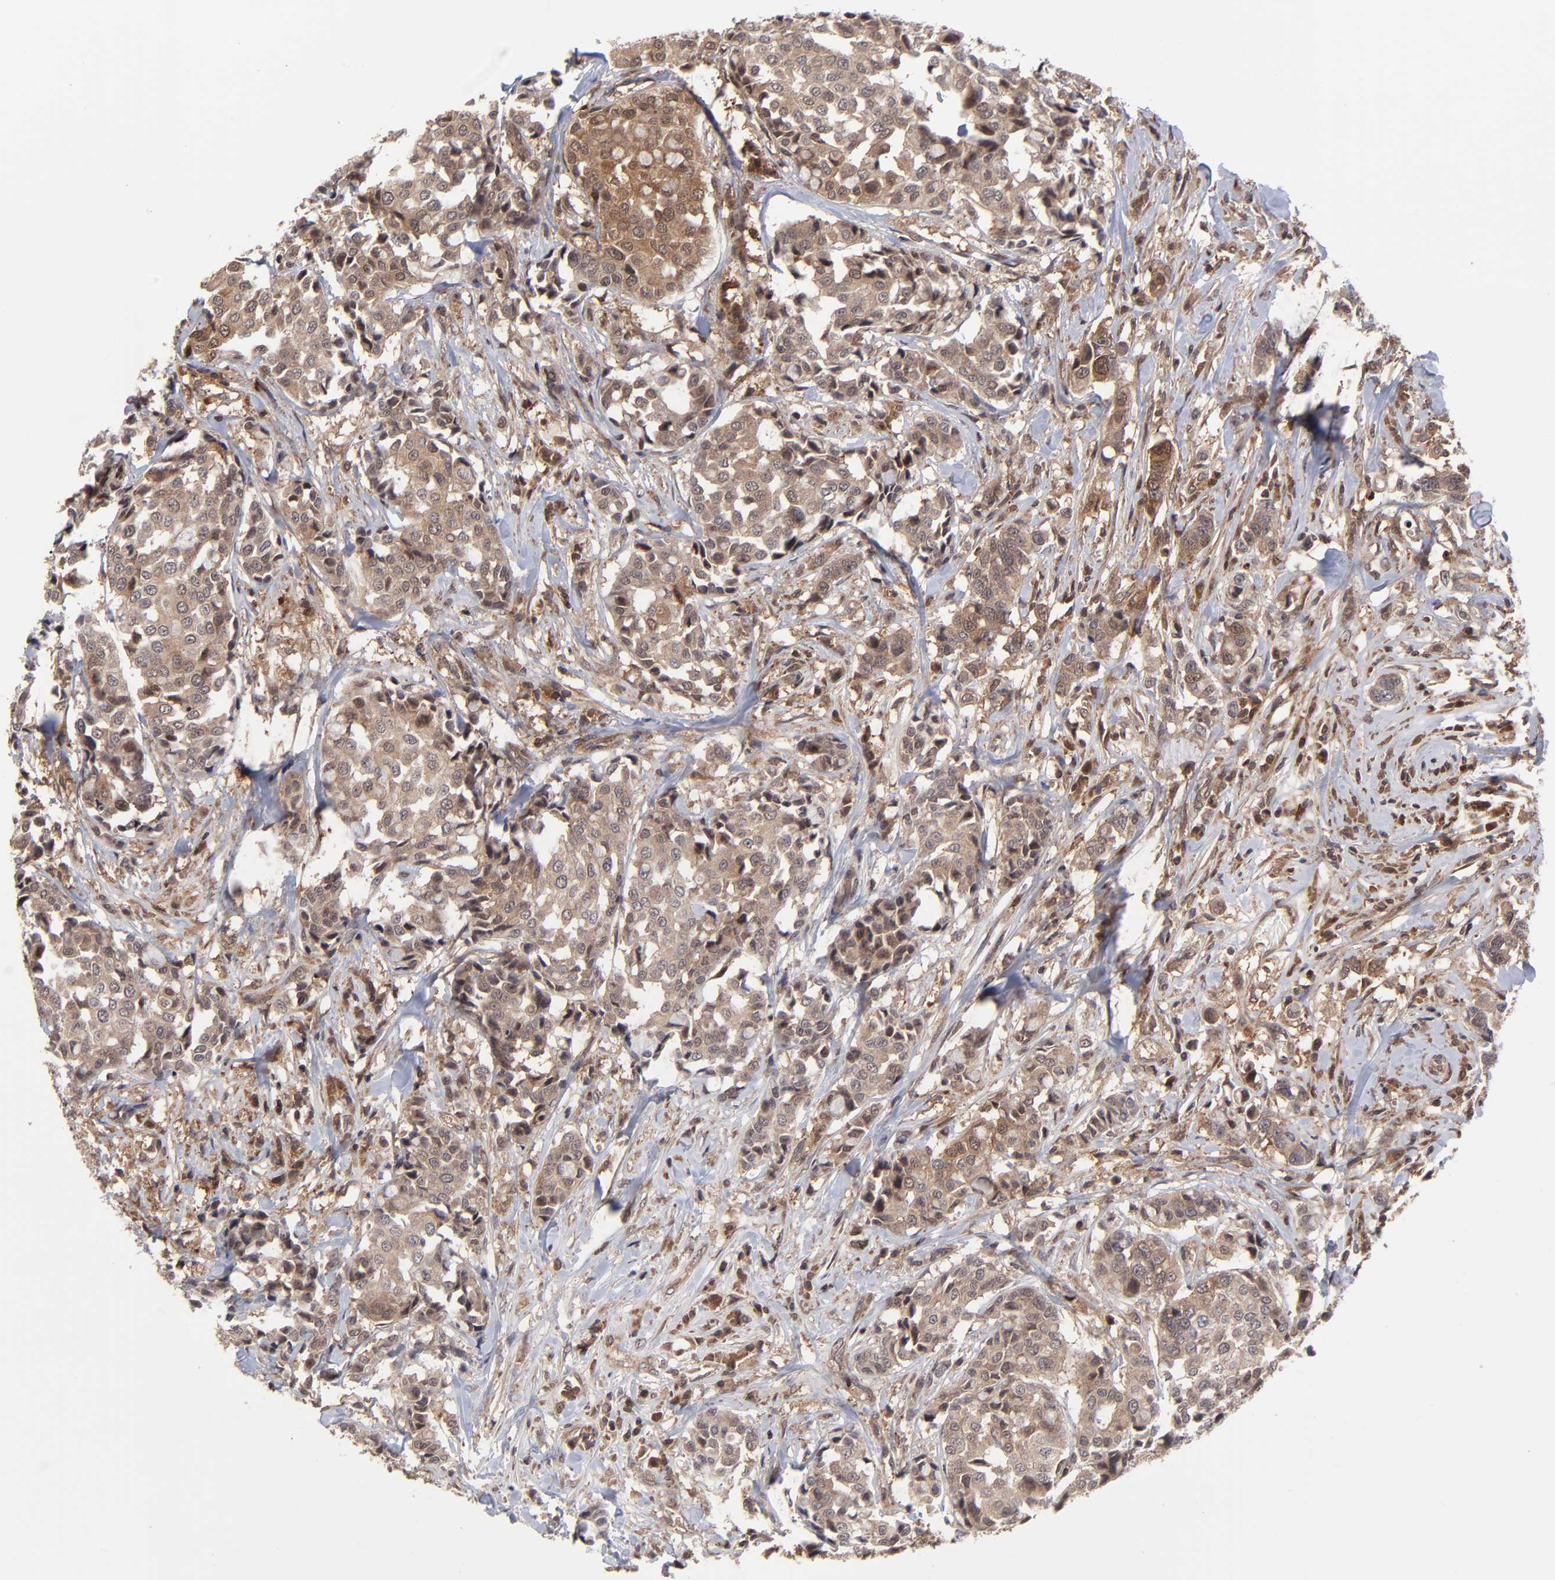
{"staining": {"intensity": "moderate", "quantity": ">75%", "location": "cytoplasmic/membranous"}, "tissue": "breast cancer", "cell_type": "Tumor cells", "image_type": "cancer", "snomed": [{"axis": "morphology", "description": "Duct carcinoma"}, {"axis": "topography", "description": "Breast"}], "caption": "Breast cancer was stained to show a protein in brown. There is medium levels of moderate cytoplasmic/membranous positivity in approximately >75% of tumor cells.", "gene": "UBE2L6", "patient": {"sex": "female", "age": 27}}